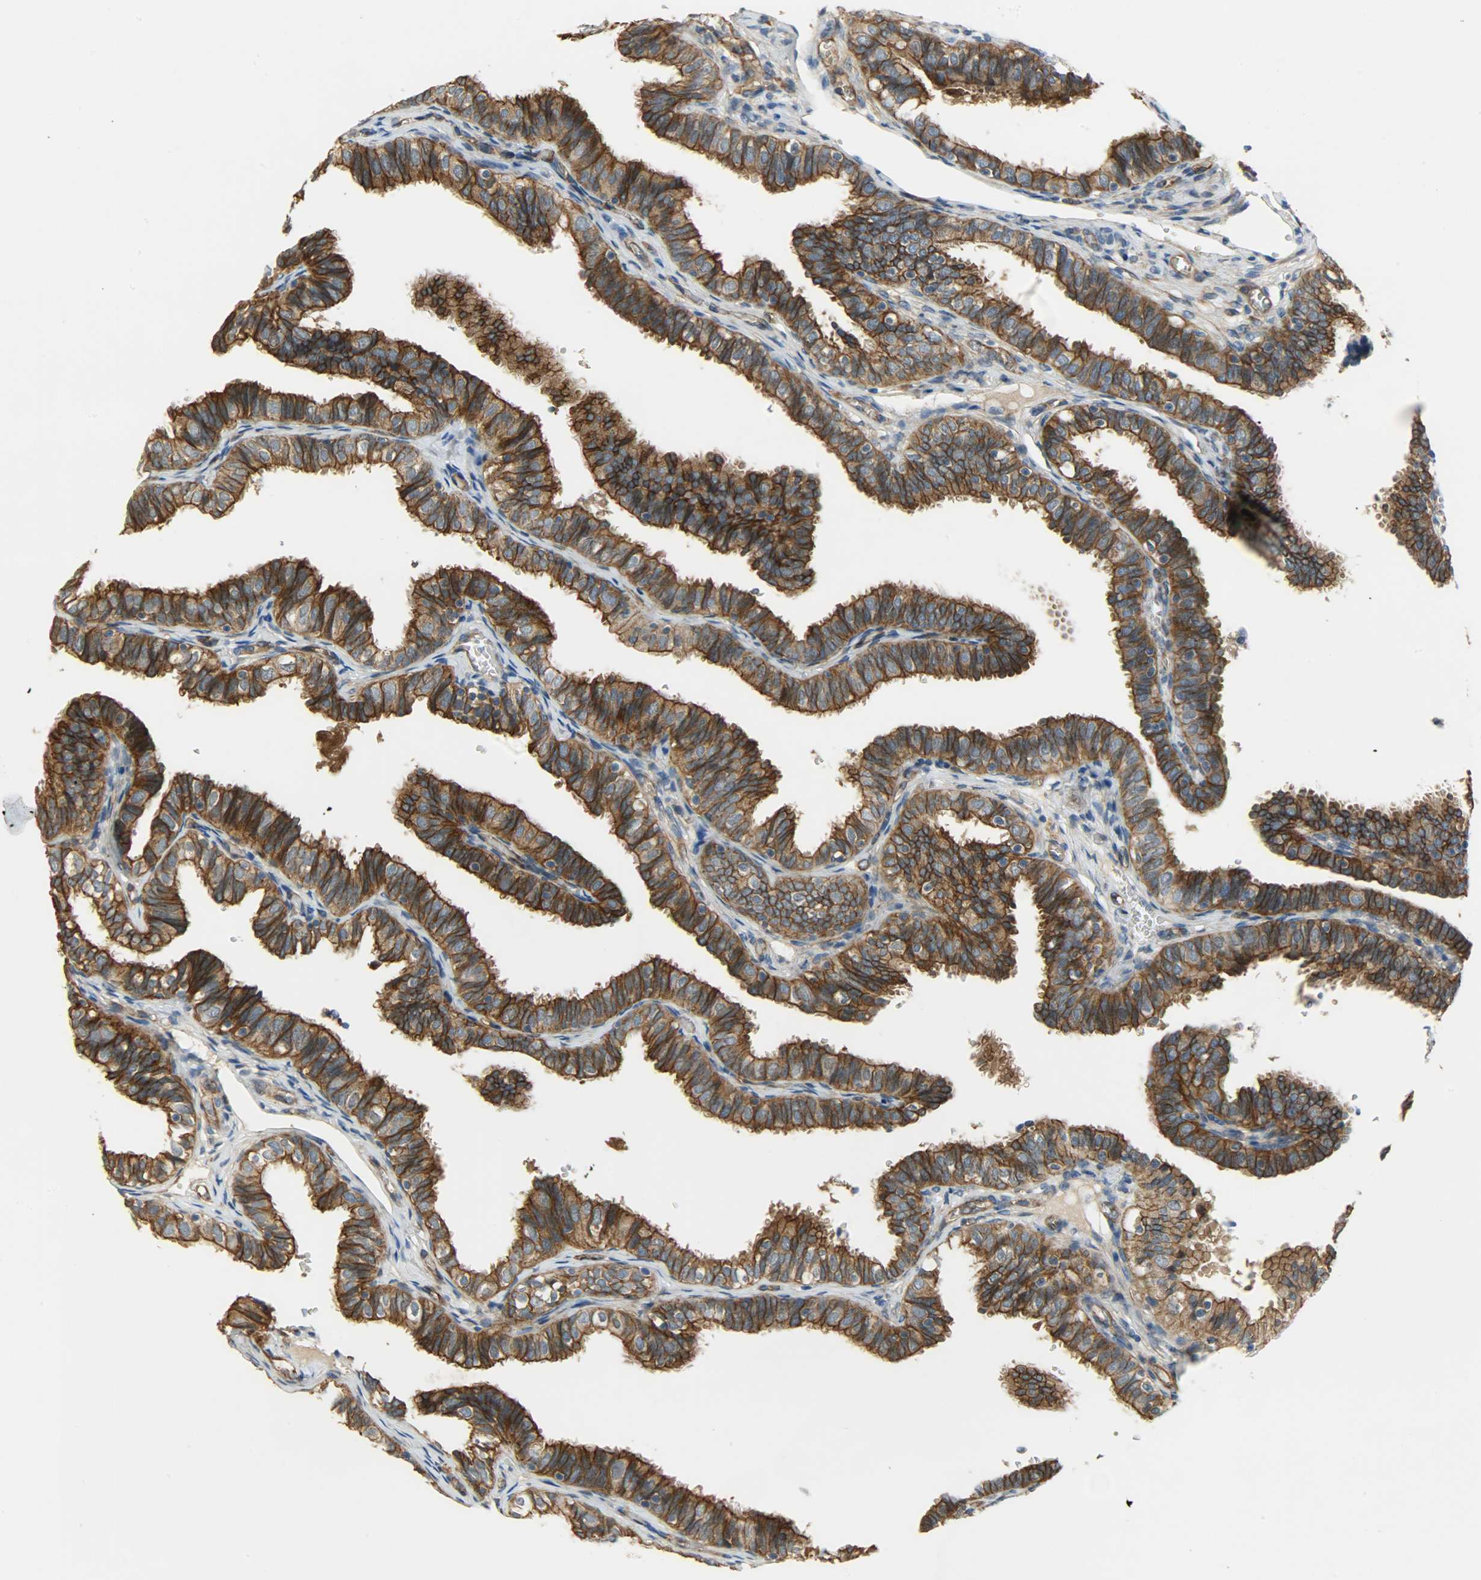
{"staining": {"intensity": "strong", "quantity": ">75%", "location": "cytoplasmic/membranous"}, "tissue": "fallopian tube", "cell_type": "Glandular cells", "image_type": "normal", "snomed": [{"axis": "morphology", "description": "Normal tissue, NOS"}, {"axis": "topography", "description": "Fallopian tube"}], "caption": "High-magnification brightfield microscopy of benign fallopian tube stained with DAB (3,3'-diaminobenzidine) (brown) and counterstained with hematoxylin (blue). glandular cells exhibit strong cytoplasmic/membranous positivity is appreciated in approximately>75% of cells.", "gene": "KIAA1217", "patient": {"sex": "female", "age": 46}}